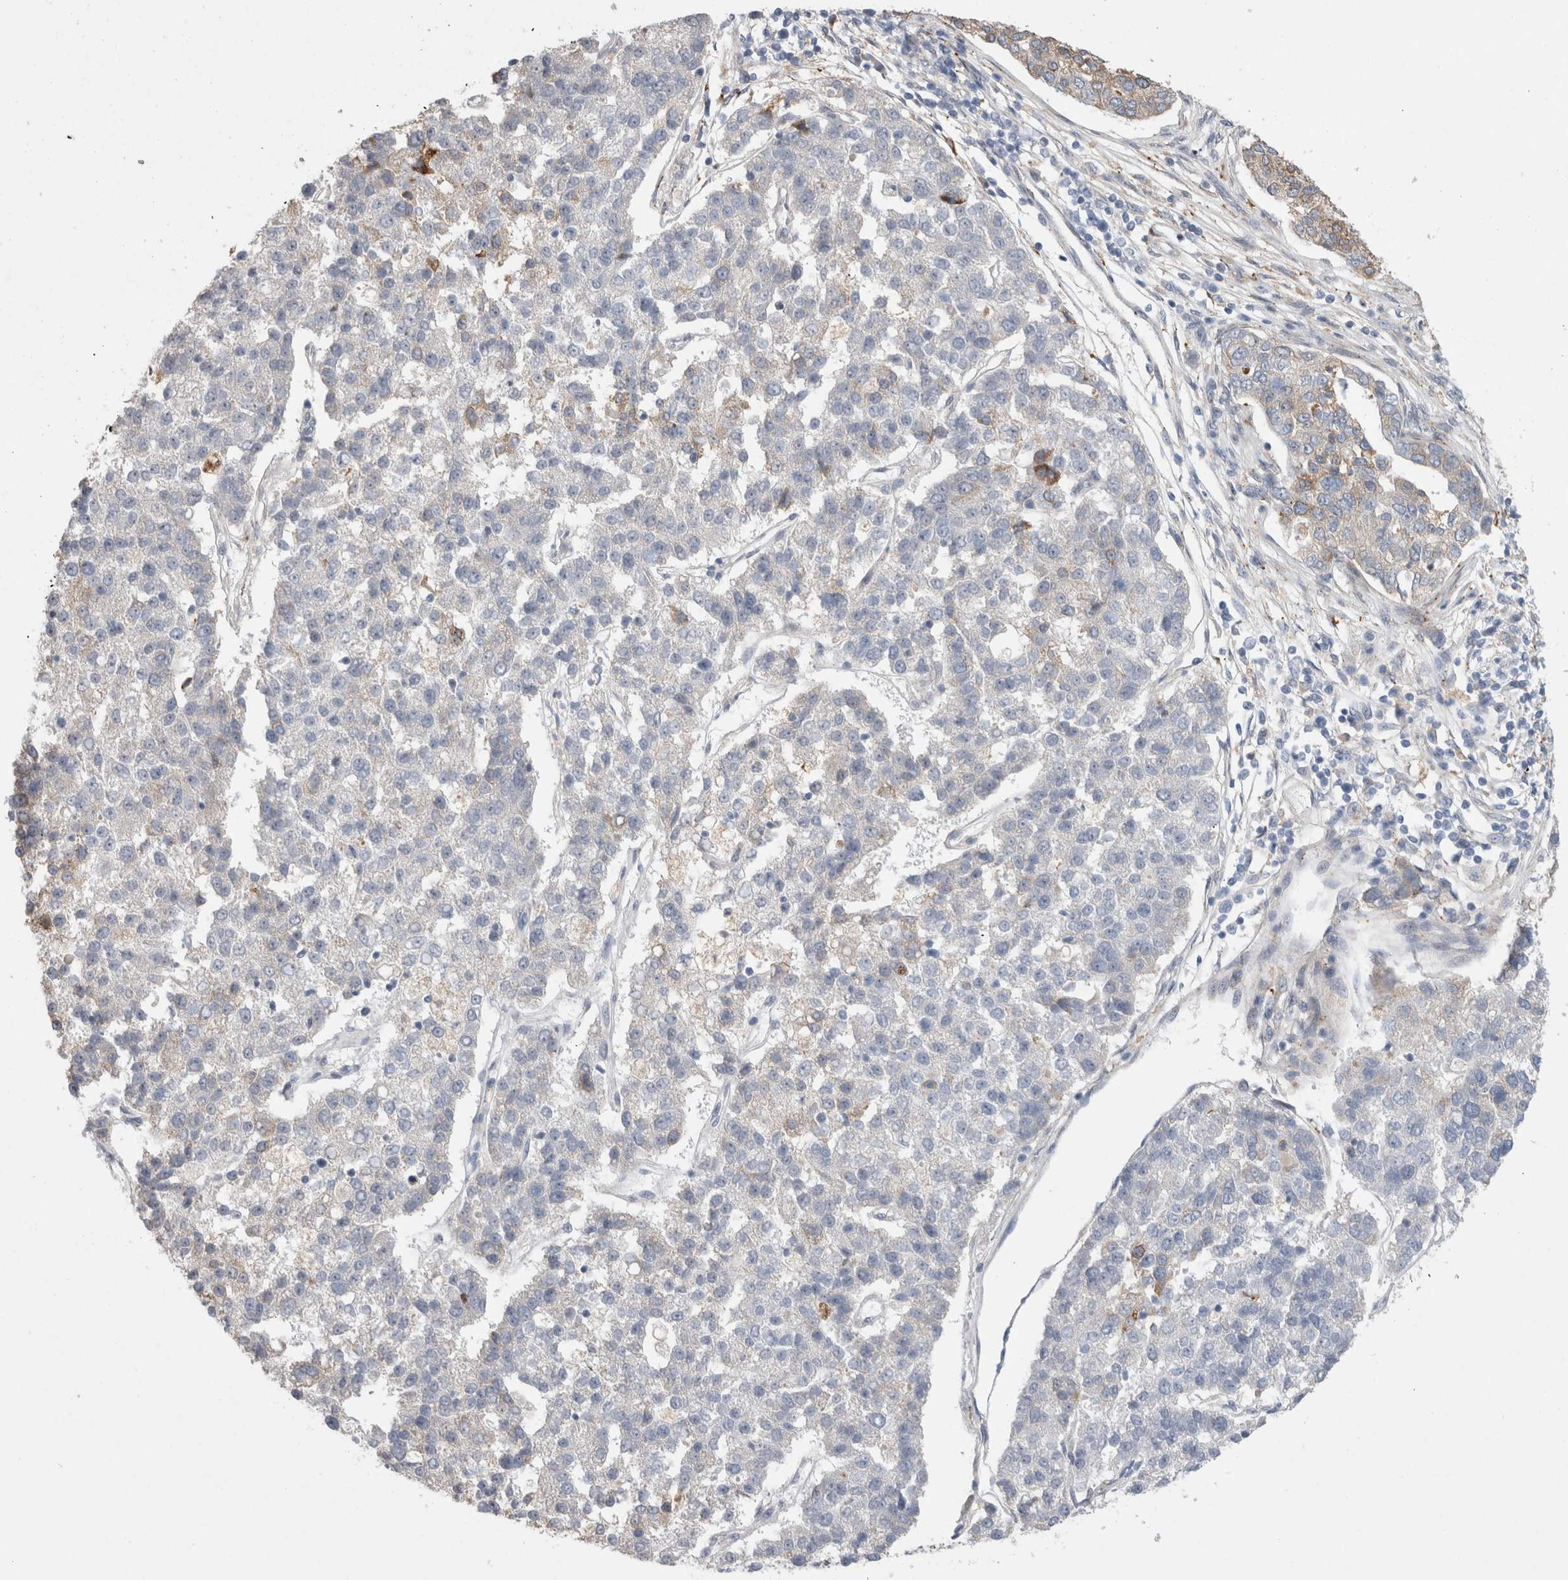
{"staining": {"intensity": "moderate", "quantity": "<25%", "location": "cytoplasmic/membranous"}, "tissue": "pancreatic cancer", "cell_type": "Tumor cells", "image_type": "cancer", "snomed": [{"axis": "morphology", "description": "Adenocarcinoma, NOS"}, {"axis": "topography", "description": "Pancreas"}], "caption": "Human pancreatic cancer (adenocarcinoma) stained with a brown dye shows moderate cytoplasmic/membranous positive positivity in approximately <25% of tumor cells.", "gene": "TRMT9B", "patient": {"sex": "female", "age": 61}}